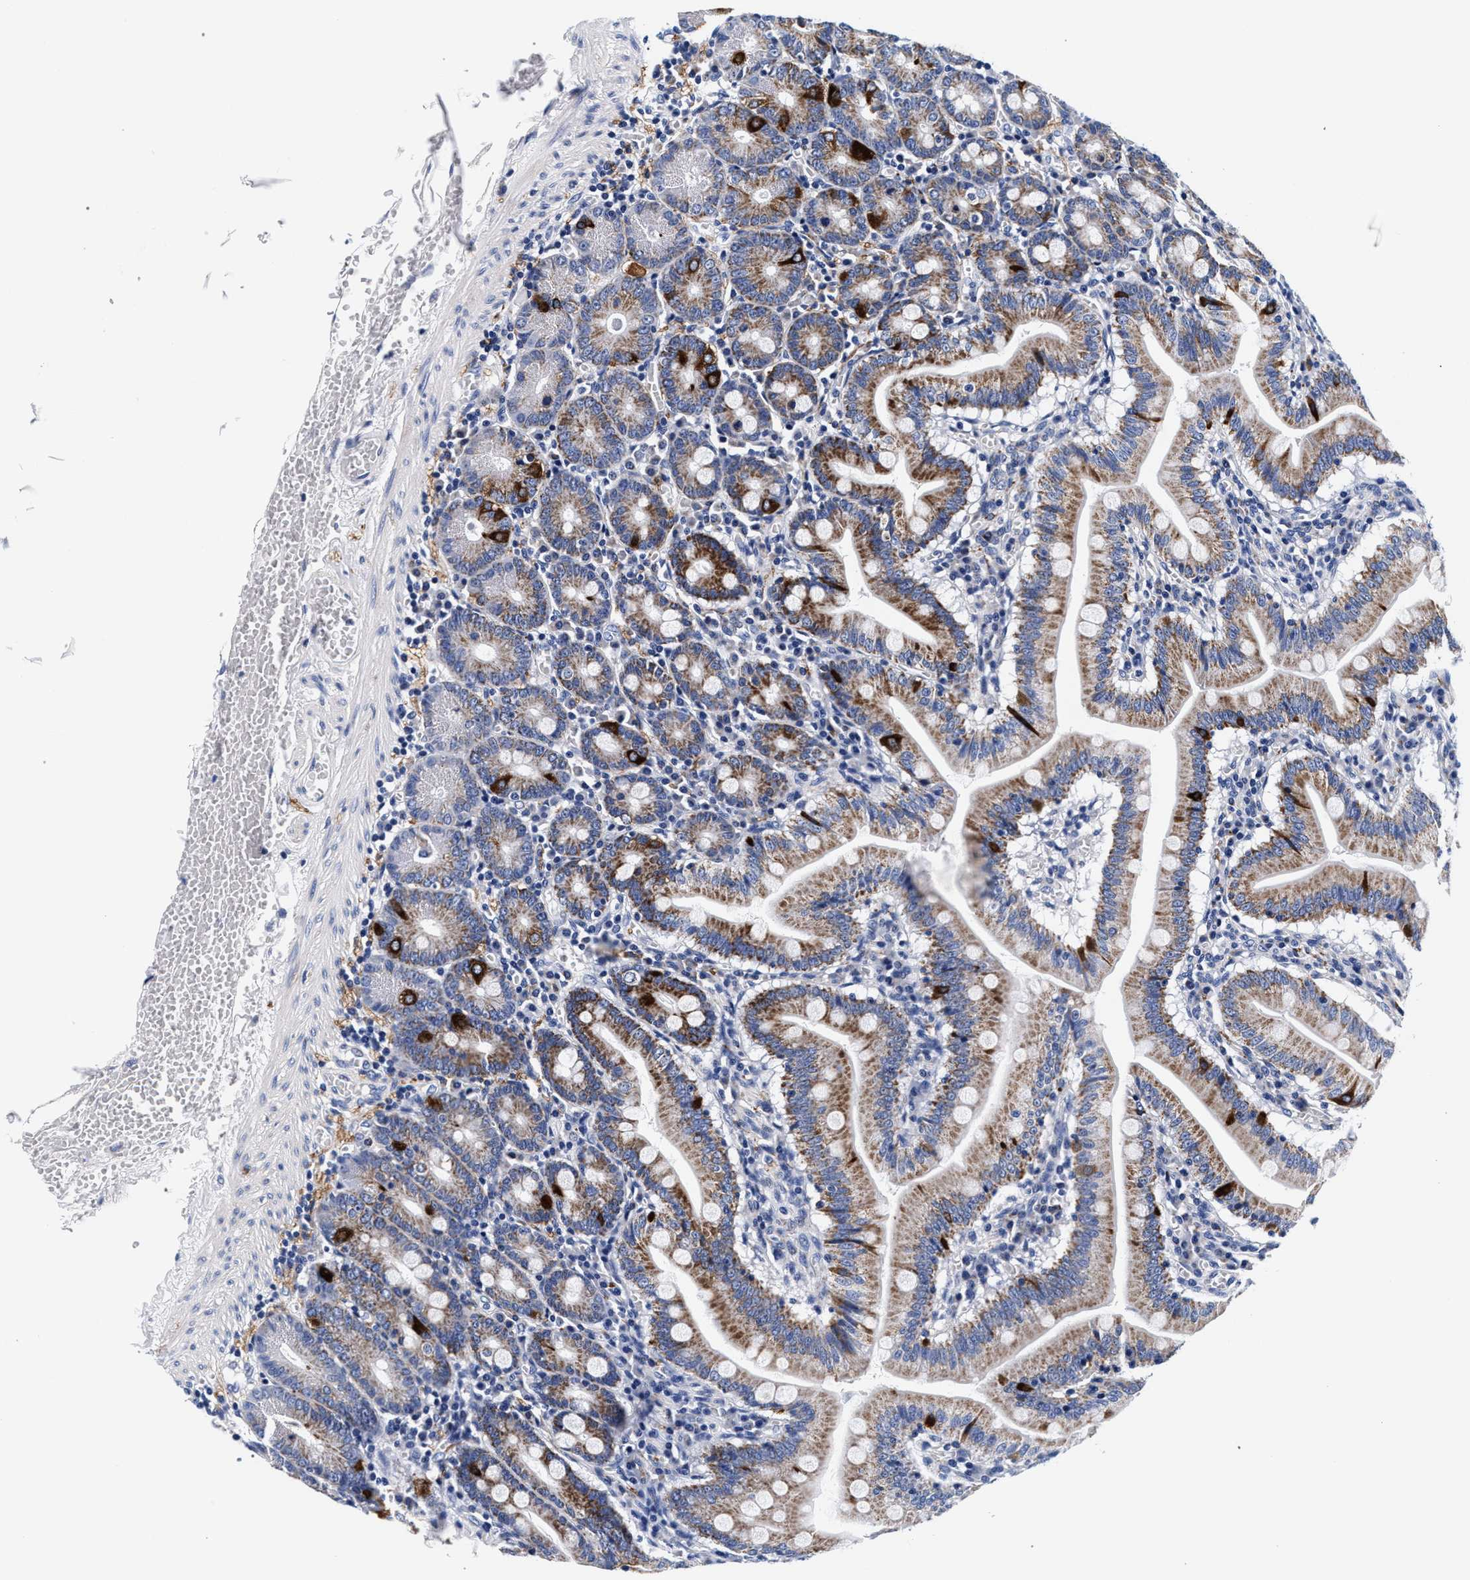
{"staining": {"intensity": "moderate", "quantity": ">75%", "location": "cytoplasmic/membranous"}, "tissue": "small intestine", "cell_type": "Glandular cells", "image_type": "normal", "snomed": [{"axis": "morphology", "description": "Normal tissue, NOS"}, {"axis": "topography", "description": "Small intestine"}], "caption": "Immunohistochemistry micrograph of normal small intestine stained for a protein (brown), which displays medium levels of moderate cytoplasmic/membranous positivity in about >75% of glandular cells.", "gene": "RAB3B", "patient": {"sex": "male", "age": 71}}